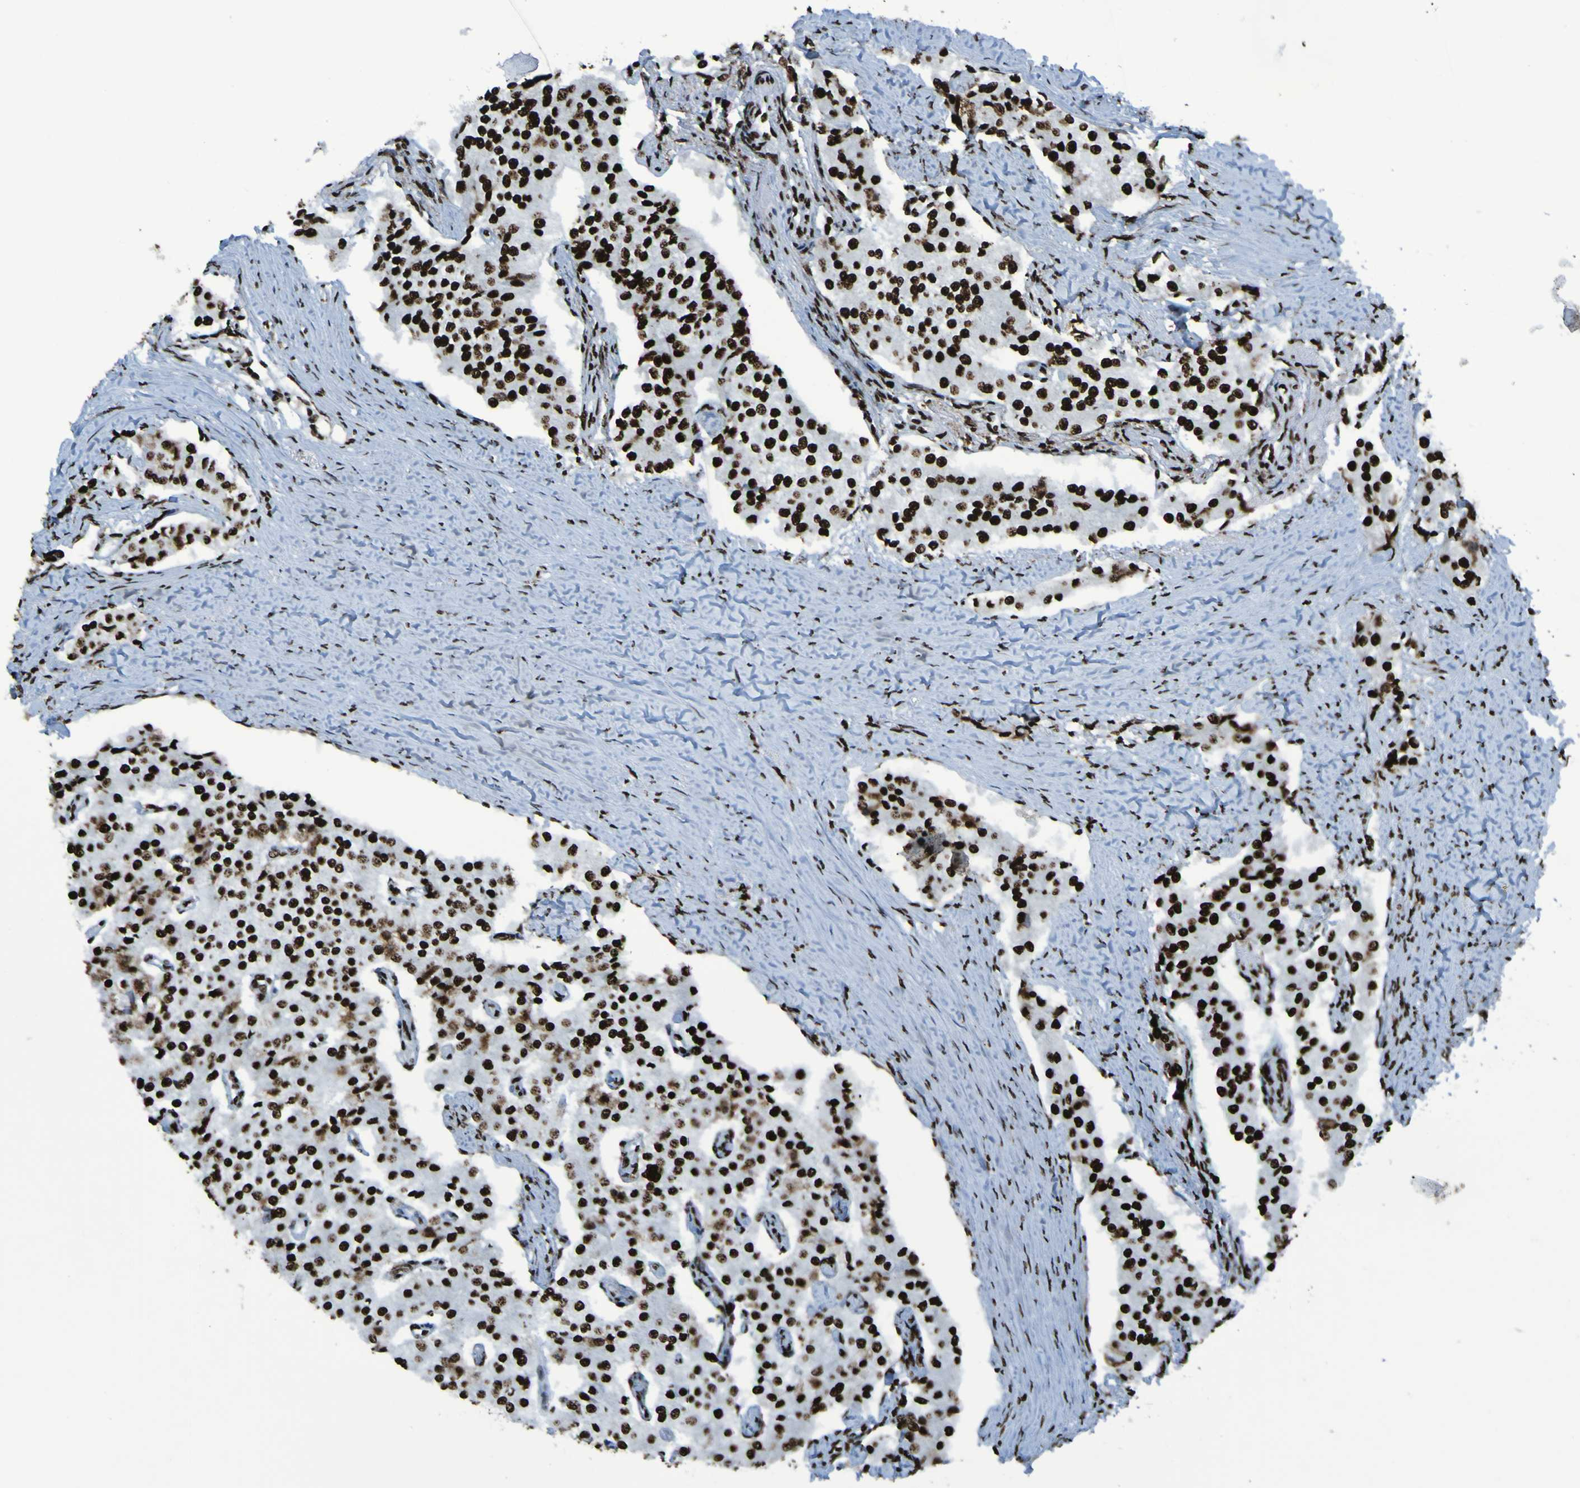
{"staining": {"intensity": "strong", "quantity": ">75%", "location": "nuclear"}, "tissue": "carcinoid", "cell_type": "Tumor cells", "image_type": "cancer", "snomed": [{"axis": "morphology", "description": "Carcinoid, malignant, NOS"}, {"axis": "topography", "description": "Colon"}], "caption": "Tumor cells demonstrate strong nuclear positivity in about >75% of cells in malignant carcinoid.", "gene": "NPM1", "patient": {"sex": "female", "age": 52}}